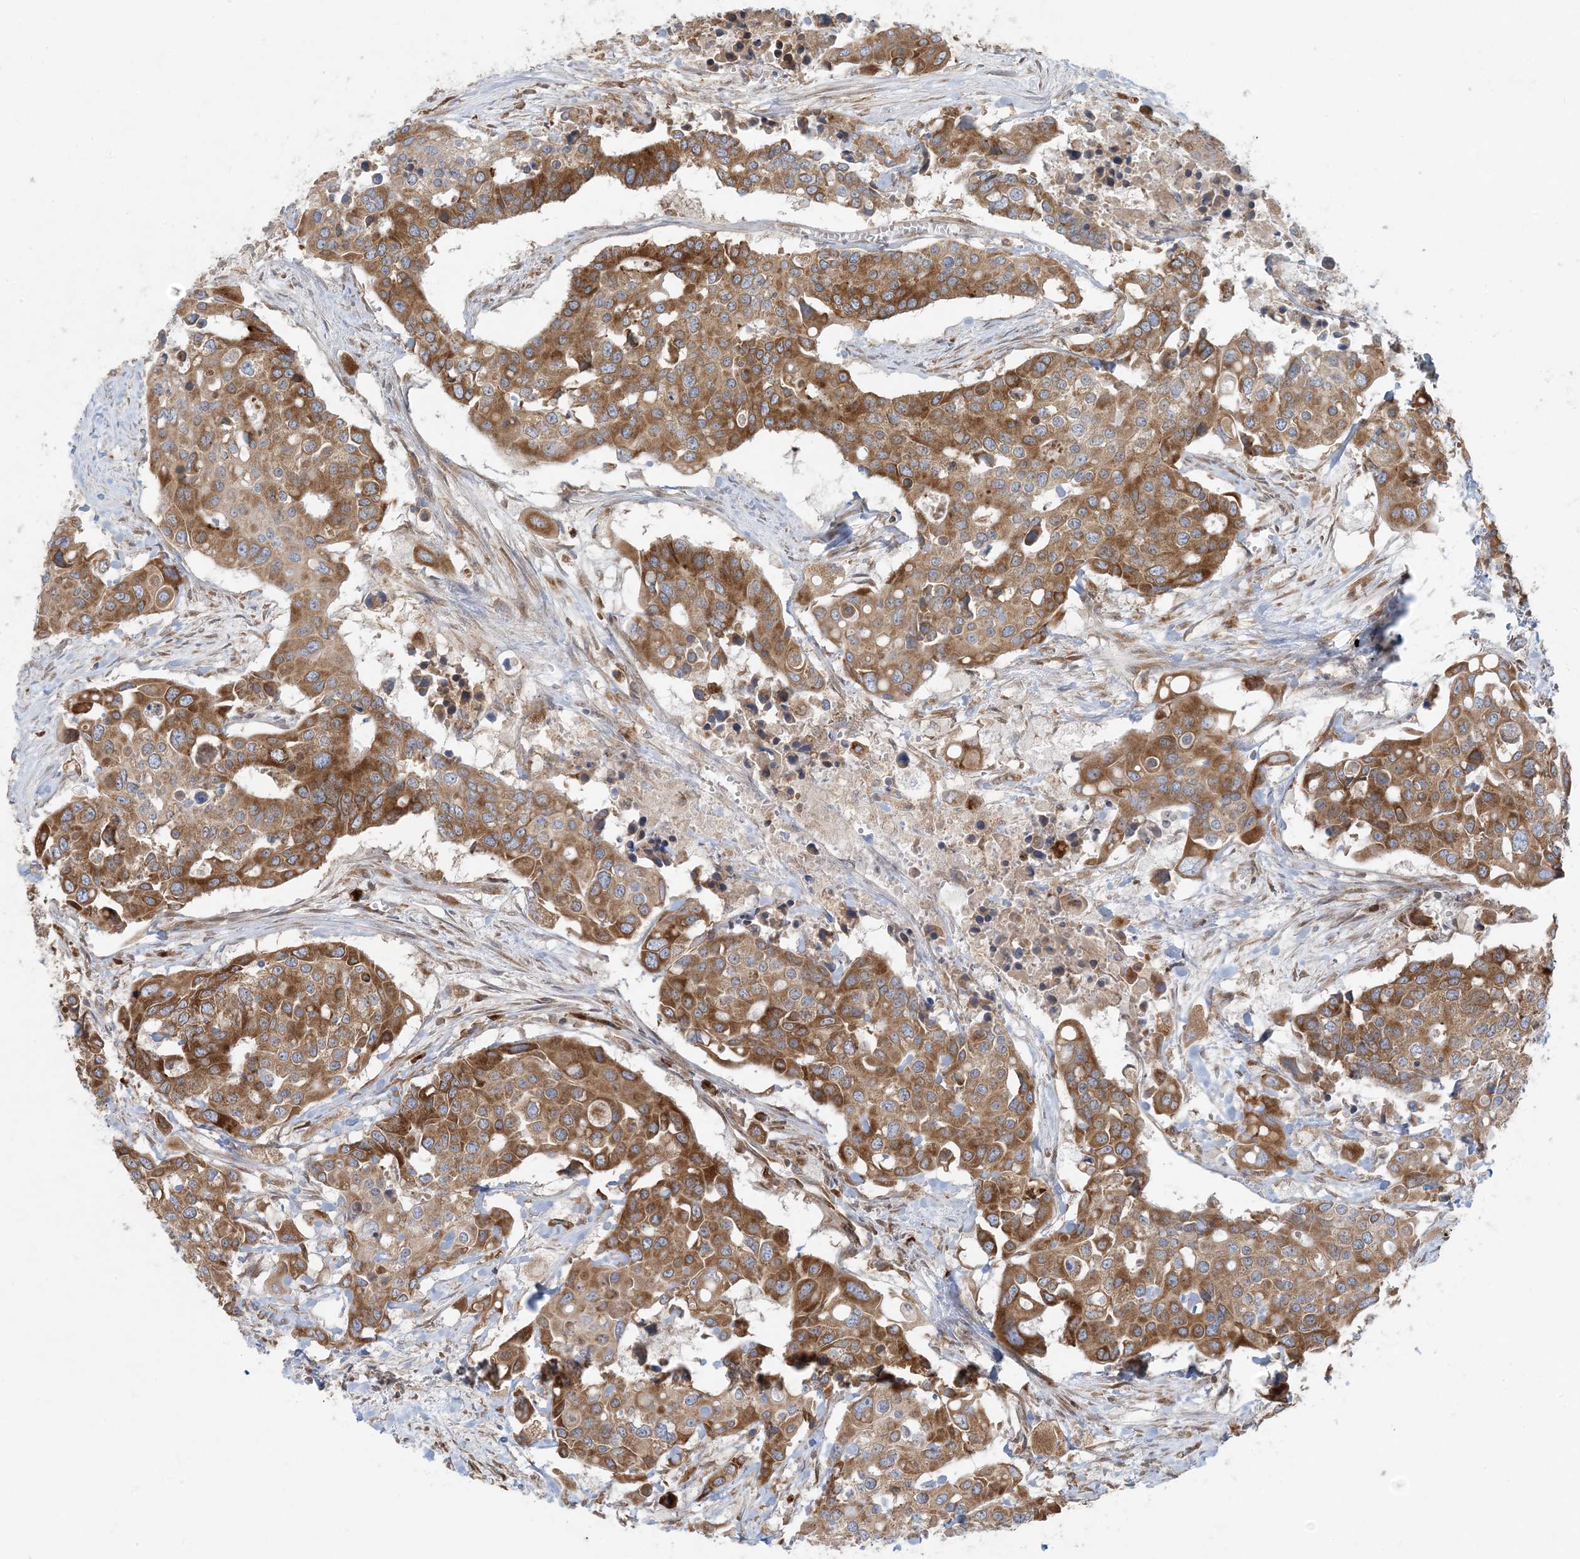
{"staining": {"intensity": "moderate", "quantity": ">75%", "location": "cytoplasmic/membranous"}, "tissue": "colorectal cancer", "cell_type": "Tumor cells", "image_type": "cancer", "snomed": [{"axis": "morphology", "description": "Adenocarcinoma, NOS"}, {"axis": "topography", "description": "Colon"}], "caption": "DAB immunohistochemical staining of colorectal cancer reveals moderate cytoplasmic/membranous protein expression in approximately >75% of tumor cells.", "gene": "UBXN4", "patient": {"sex": "male", "age": 77}}